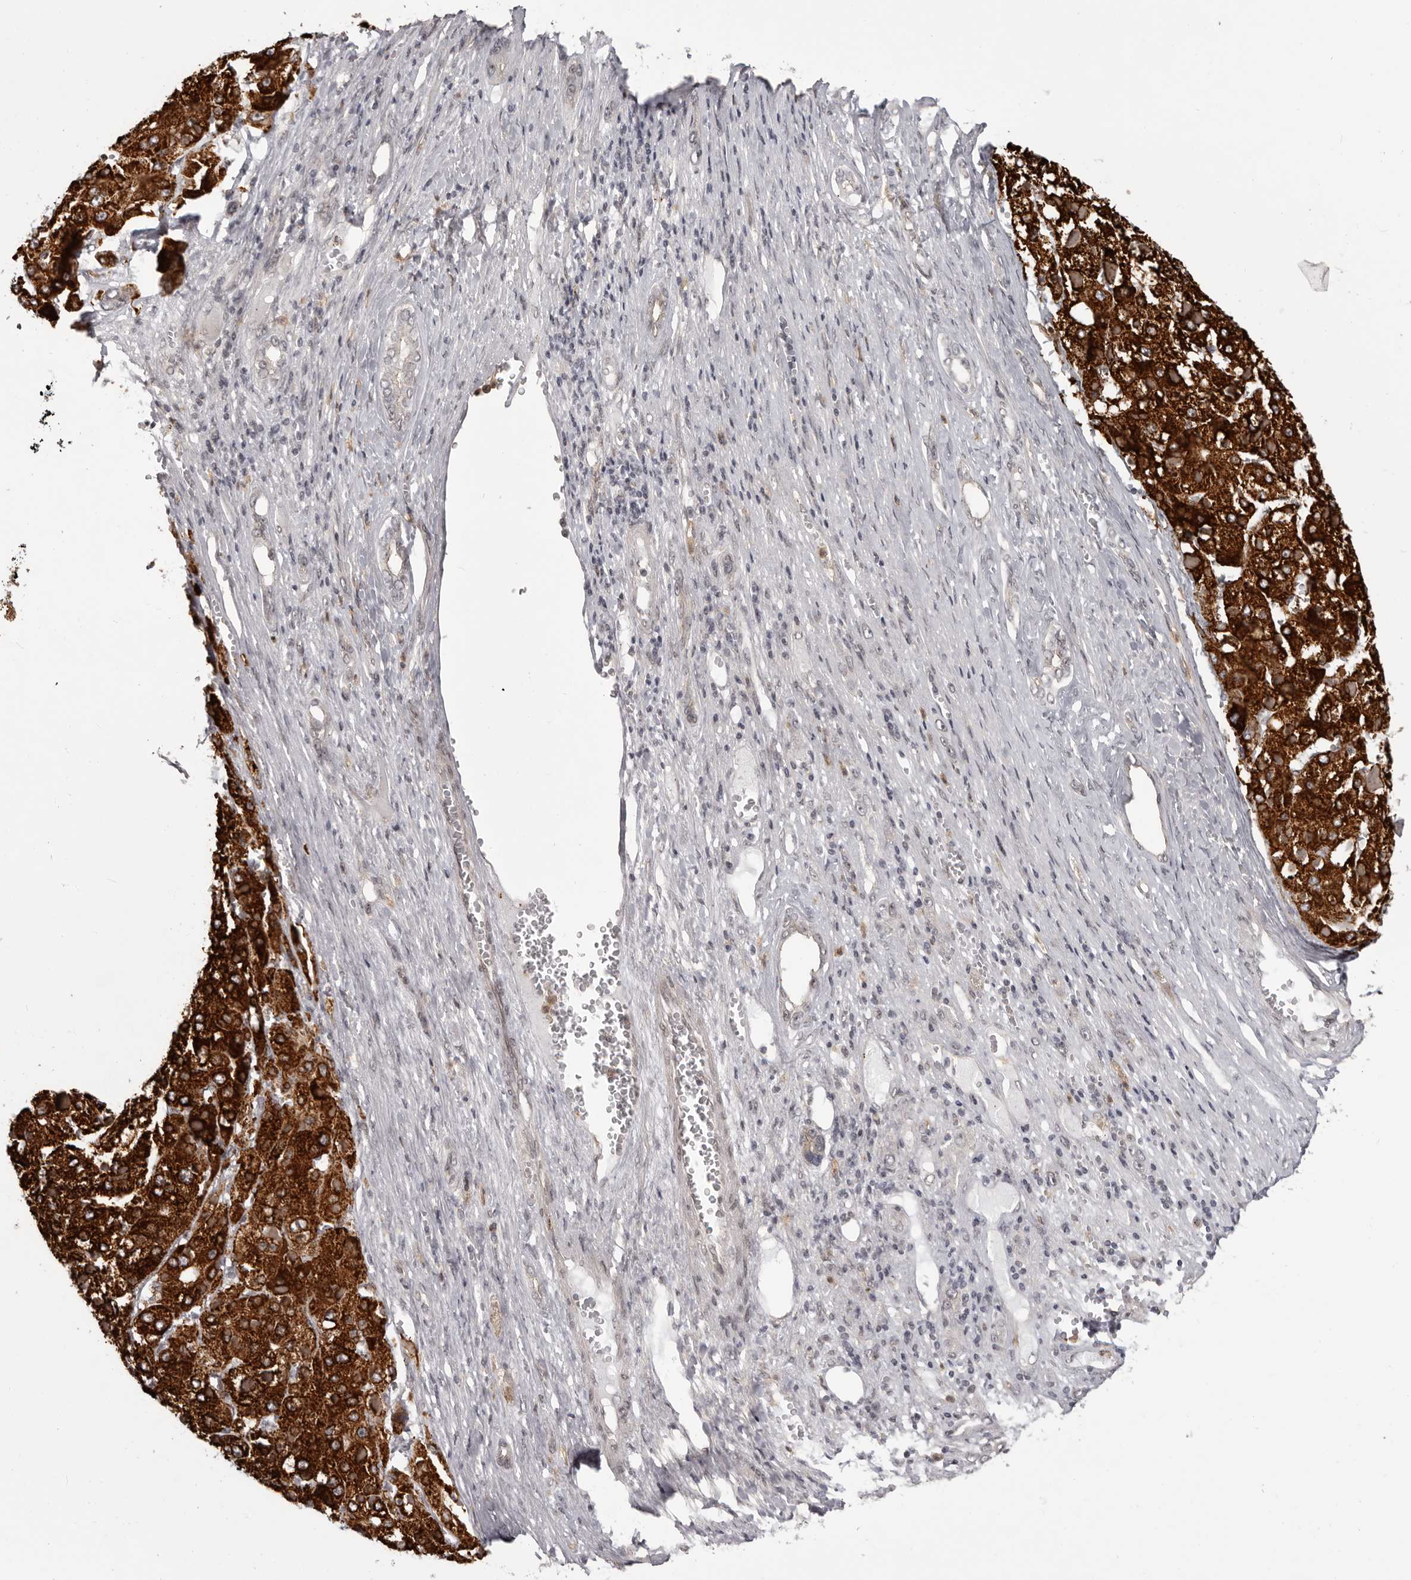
{"staining": {"intensity": "strong", "quantity": ">75%", "location": "cytoplasmic/membranous"}, "tissue": "liver cancer", "cell_type": "Tumor cells", "image_type": "cancer", "snomed": [{"axis": "morphology", "description": "Carcinoma, Hepatocellular, NOS"}, {"axis": "topography", "description": "Liver"}], "caption": "Human liver cancer stained with a brown dye demonstrates strong cytoplasmic/membranous positive staining in approximately >75% of tumor cells.", "gene": "RNF2", "patient": {"sex": "female", "age": 73}}